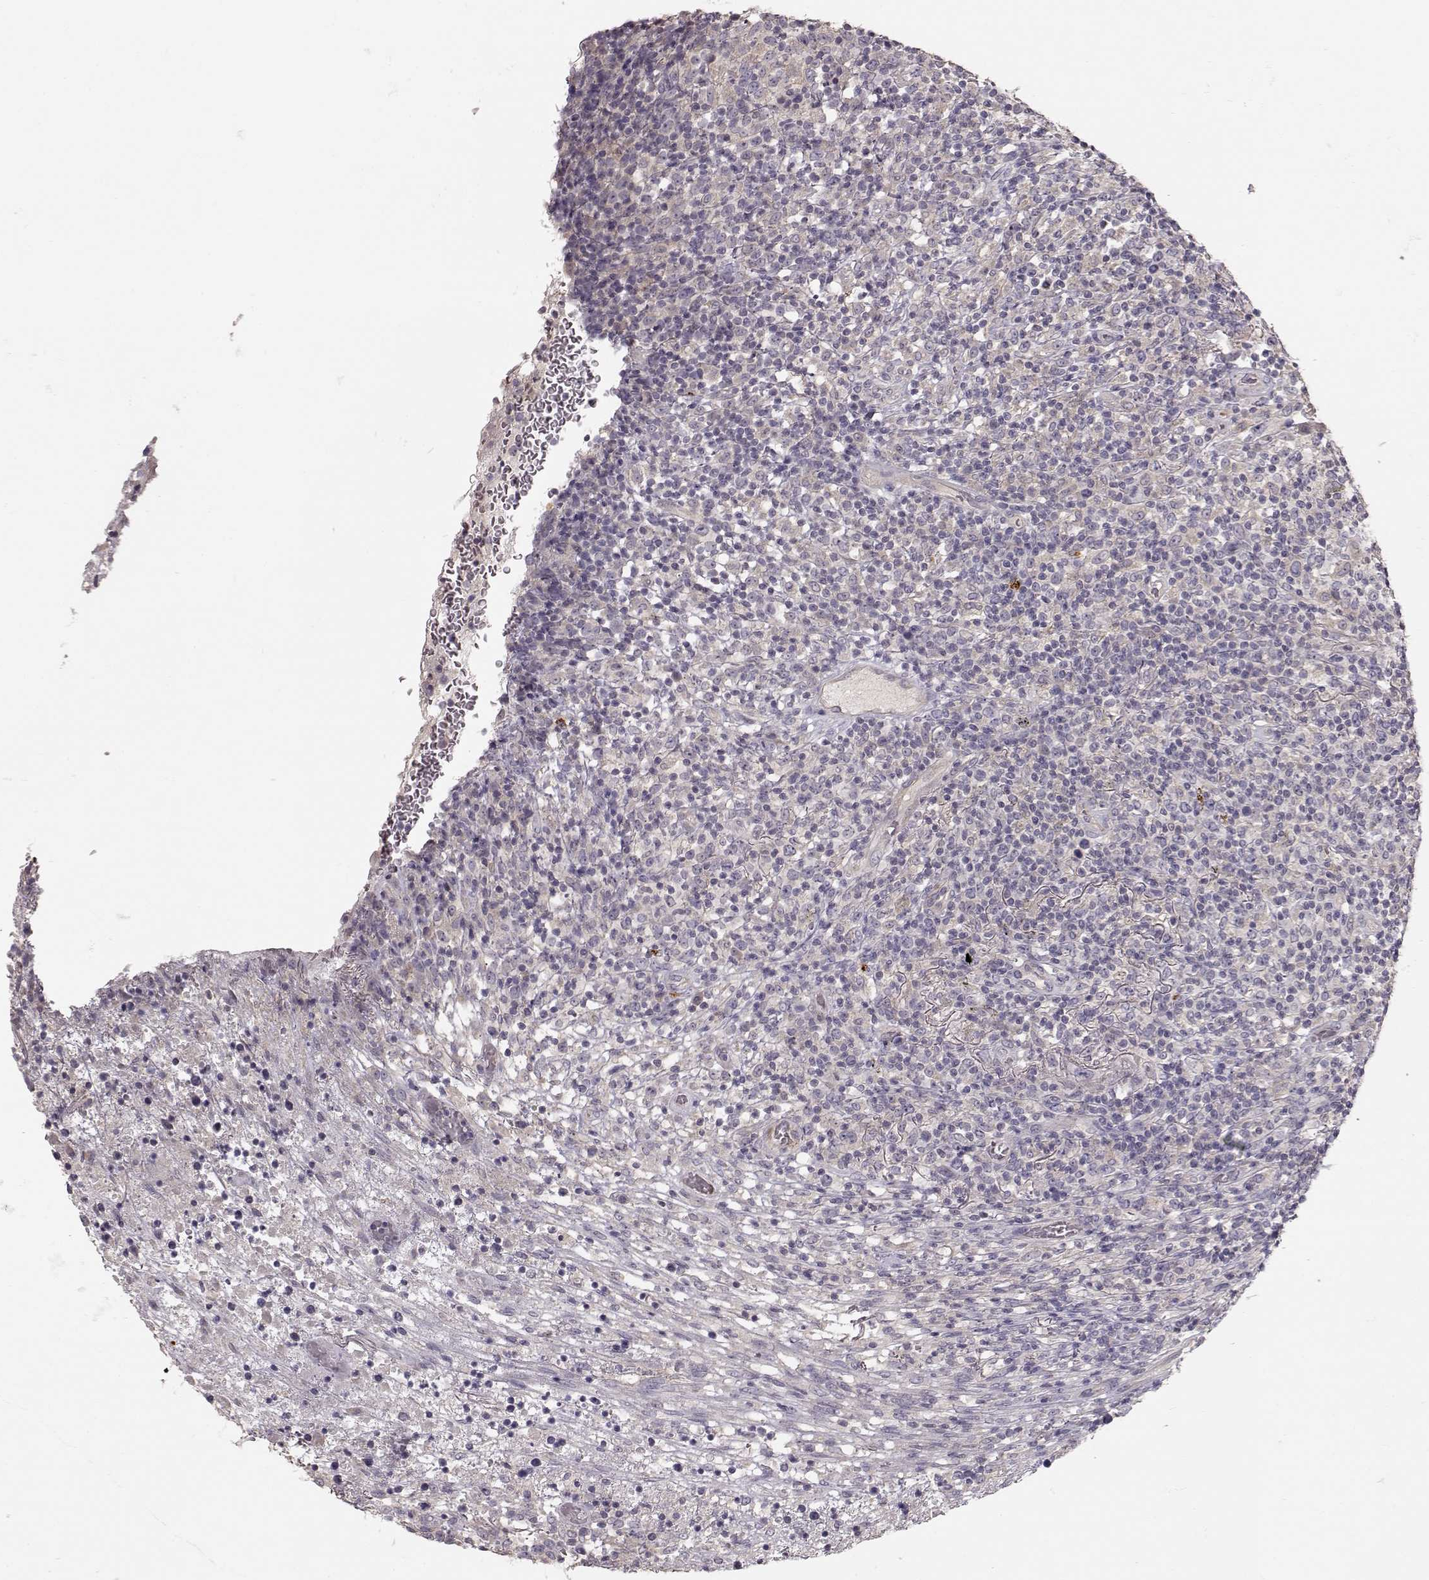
{"staining": {"intensity": "negative", "quantity": "none", "location": "none"}, "tissue": "lymphoma", "cell_type": "Tumor cells", "image_type": "cancer", "snomed": [{"axis": "morphology", "description": "Malignant lymphoma, non-Hodgkin's type, High grade"}, {"axis": "topography", "description": "Lung"}], "caption": "Tumor cells are negative for protein expression in human lymphoma.", "gene": "ARHGAP8", "patient": {"sex": "male", "age": 79}}